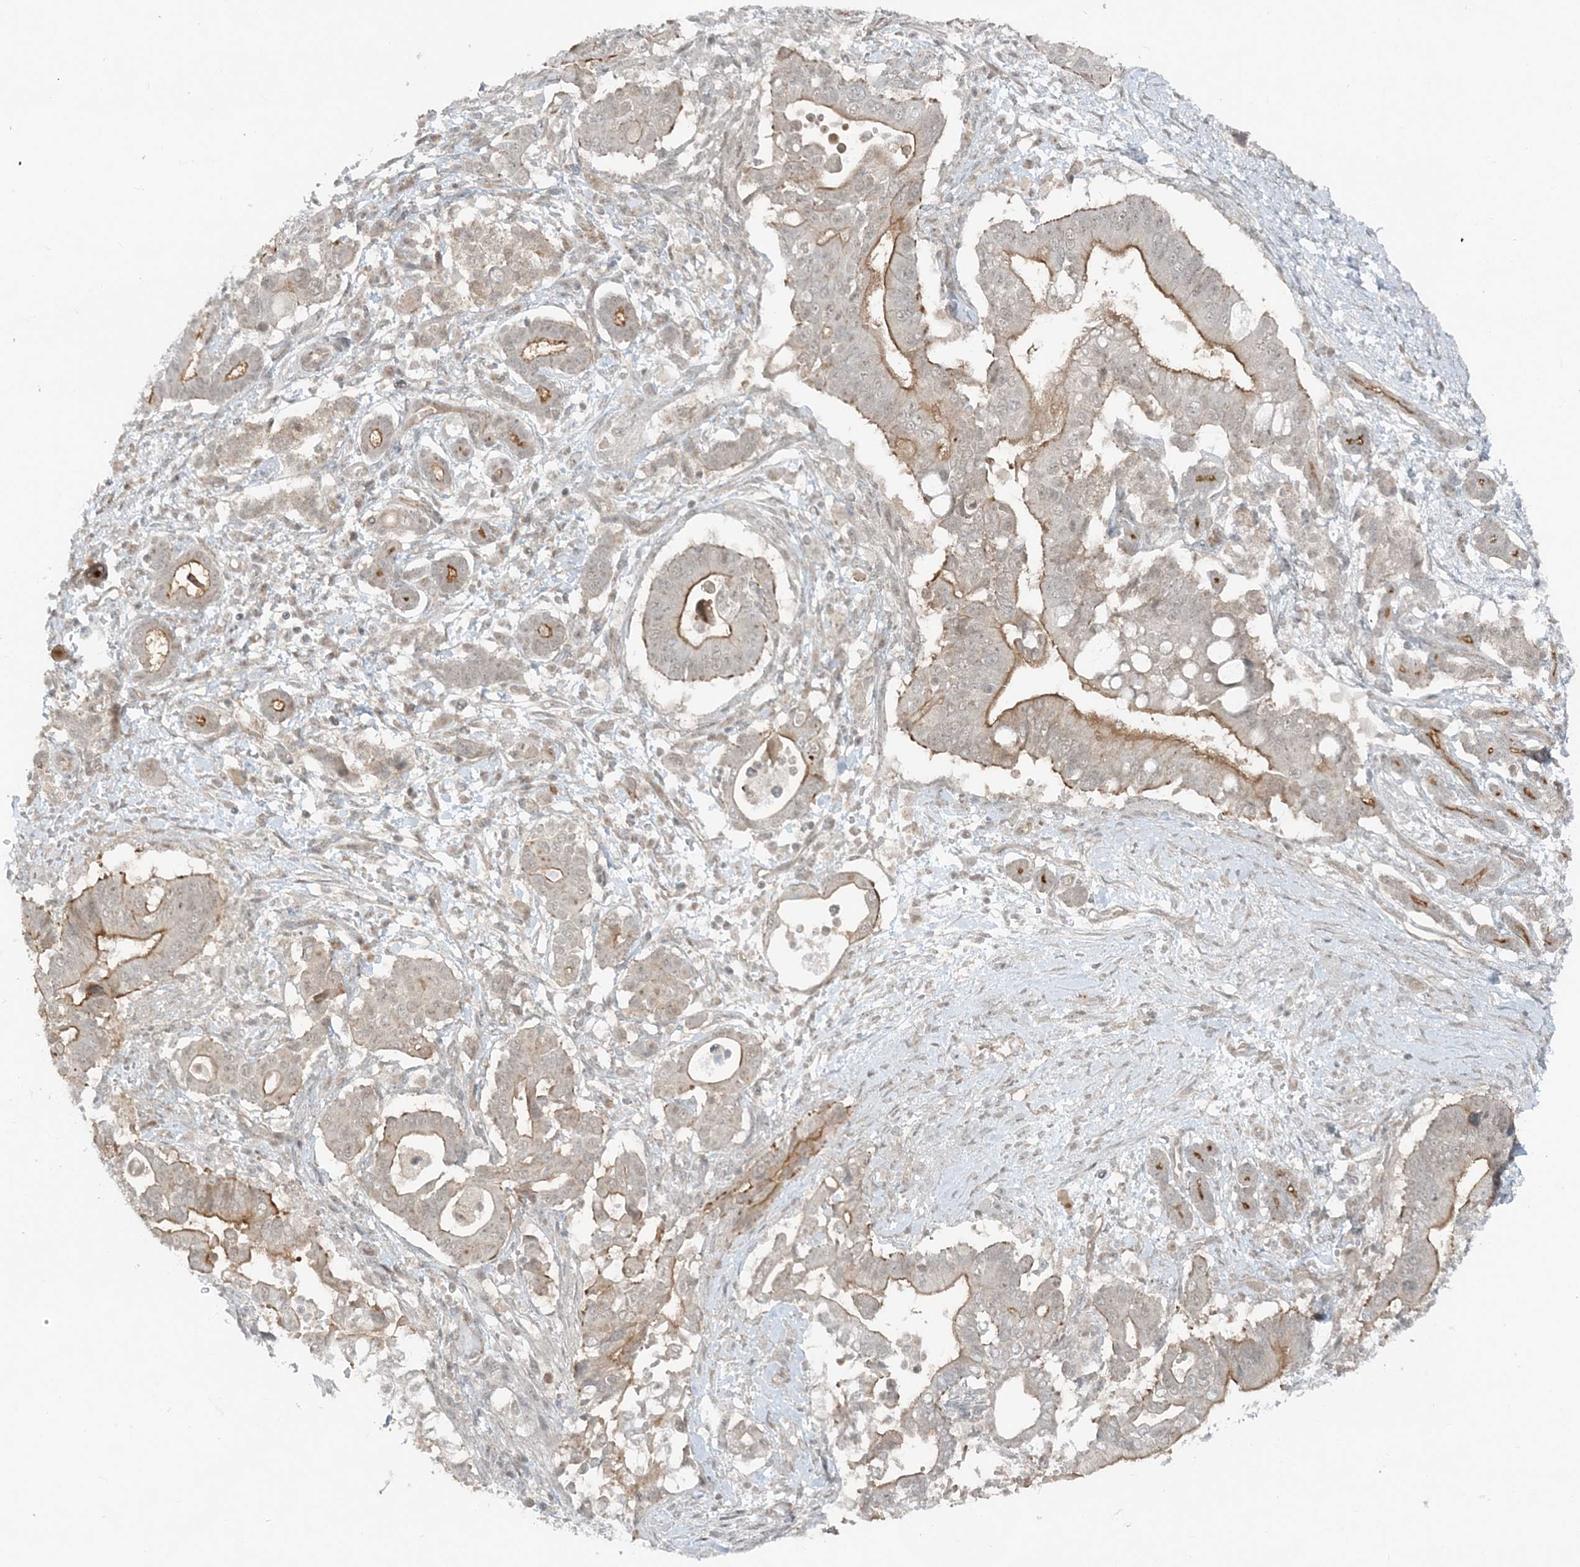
{"staining": {"intensity": "moderate", "quantity": "25%-75%", "location": "cytoplasmic/membranous"}, "tissue": "pancreatic cancer", "cell_type": "Tumor cells", "image_type": "cancer", "snomed": [{"axis": "morphology", "description": "Adenocarcinoma, NOS"}, {"axis": "topography", "description": "Pancreas"}], "caption": "Immunohistochemical staining of pancreatic cancer reveals moderate cytoplasmic/membranous protein staining in about 25%-75% of tumor cells.", "gene": "ATP11A", "patient": {"sex": "male", "age": 68}}